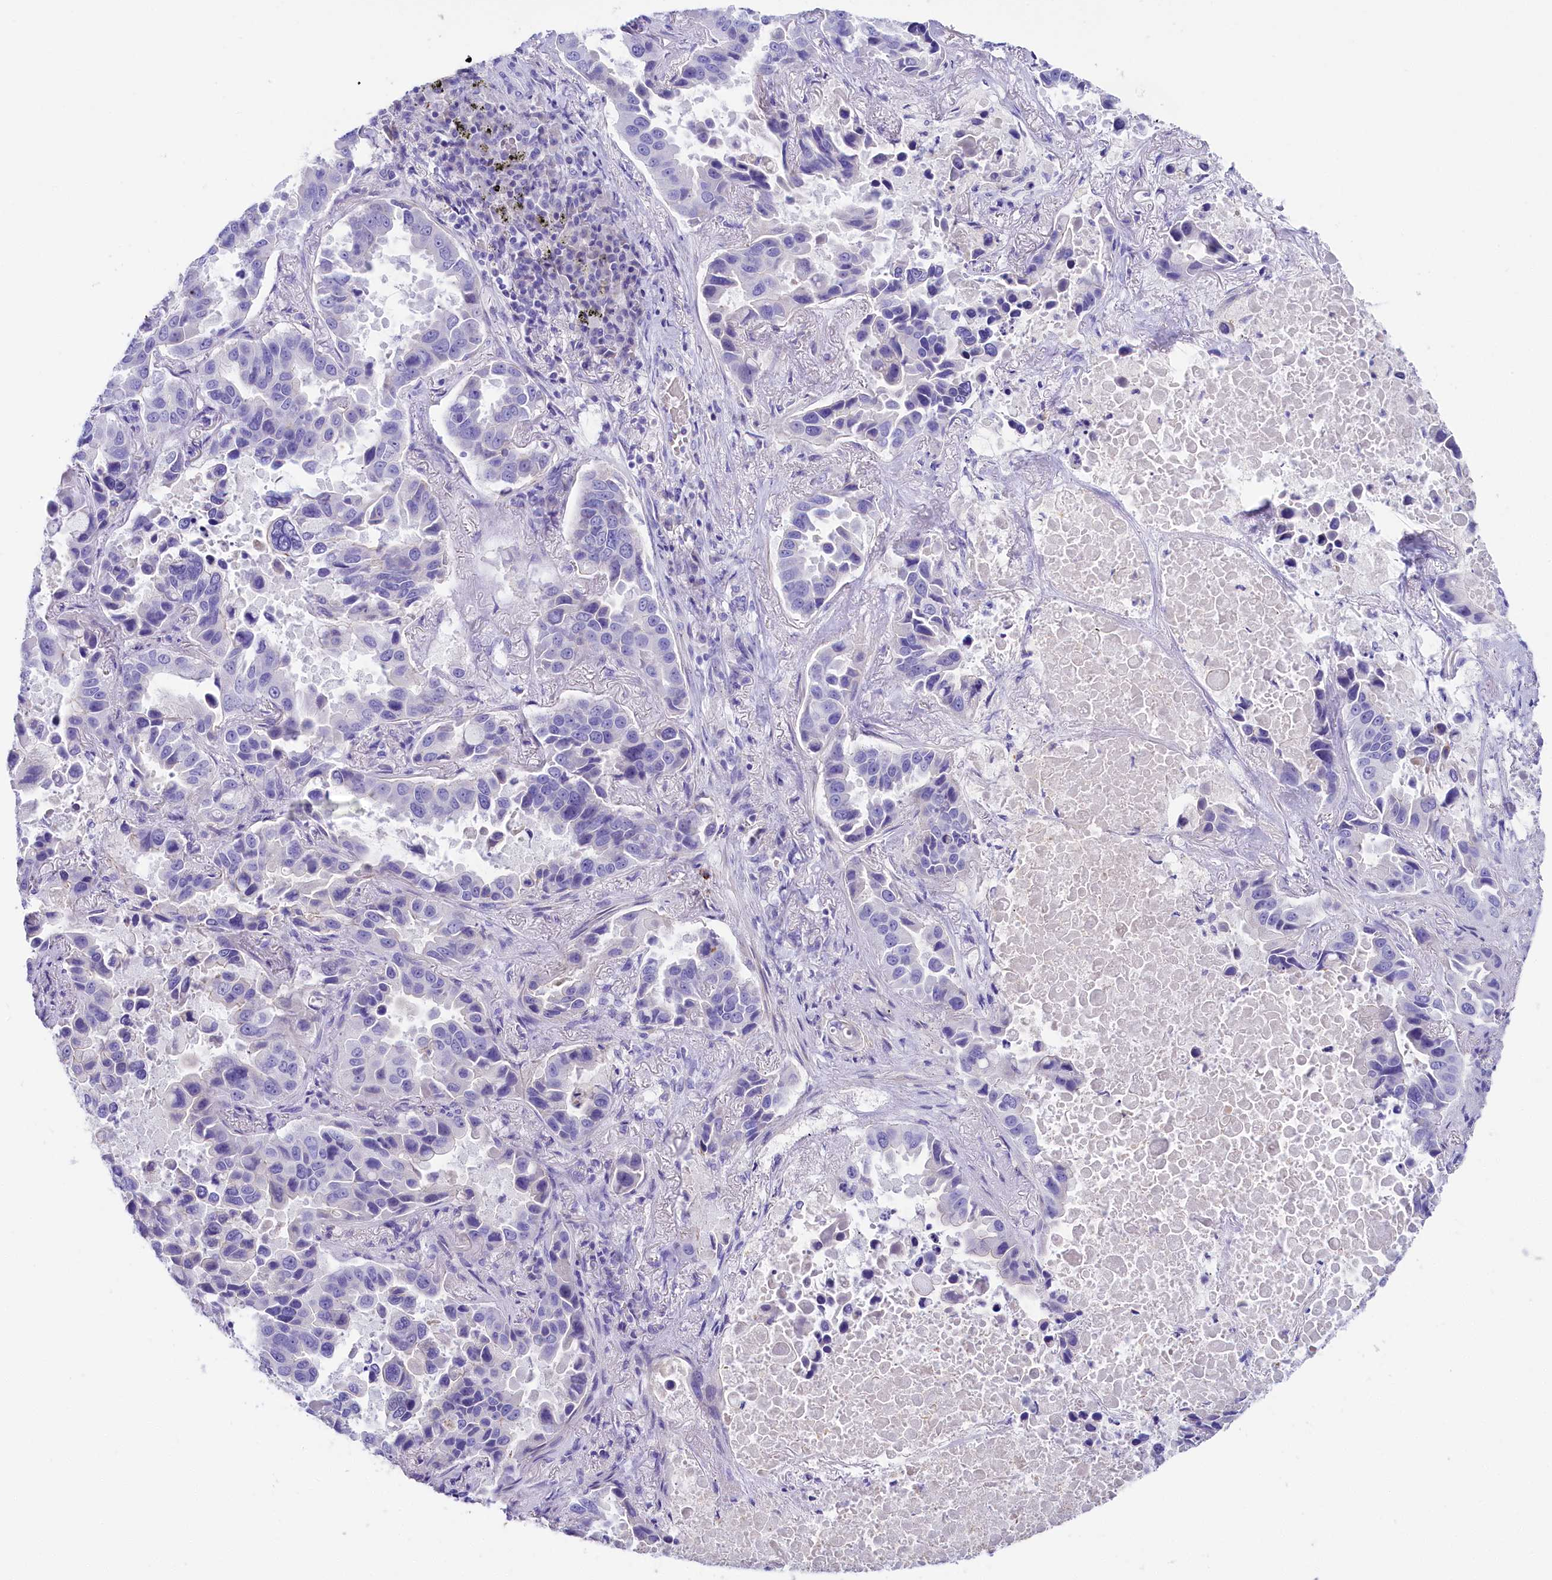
{"staining": {"intensity": "negative", "quantity": "none", "location": "none"}, "tissue": "lung cancer", "cell_type": "Tumor cells", "image_type": "cancer", "snomed": [{"axis": "morphology", "description": "Adenocarcinoma, NOS"}, {"axis": "topography", "description": "Lung"}], "caption": "High power microscopy photomicrograph of an immunohistochemistry image of adenocarcinoma (lung), revealing no significant staining in tumor cells. (DAB immunohistochemistry, high magnification).", "gene": "SULT2A1", "patient": {"sex": "male", "age": 64}}